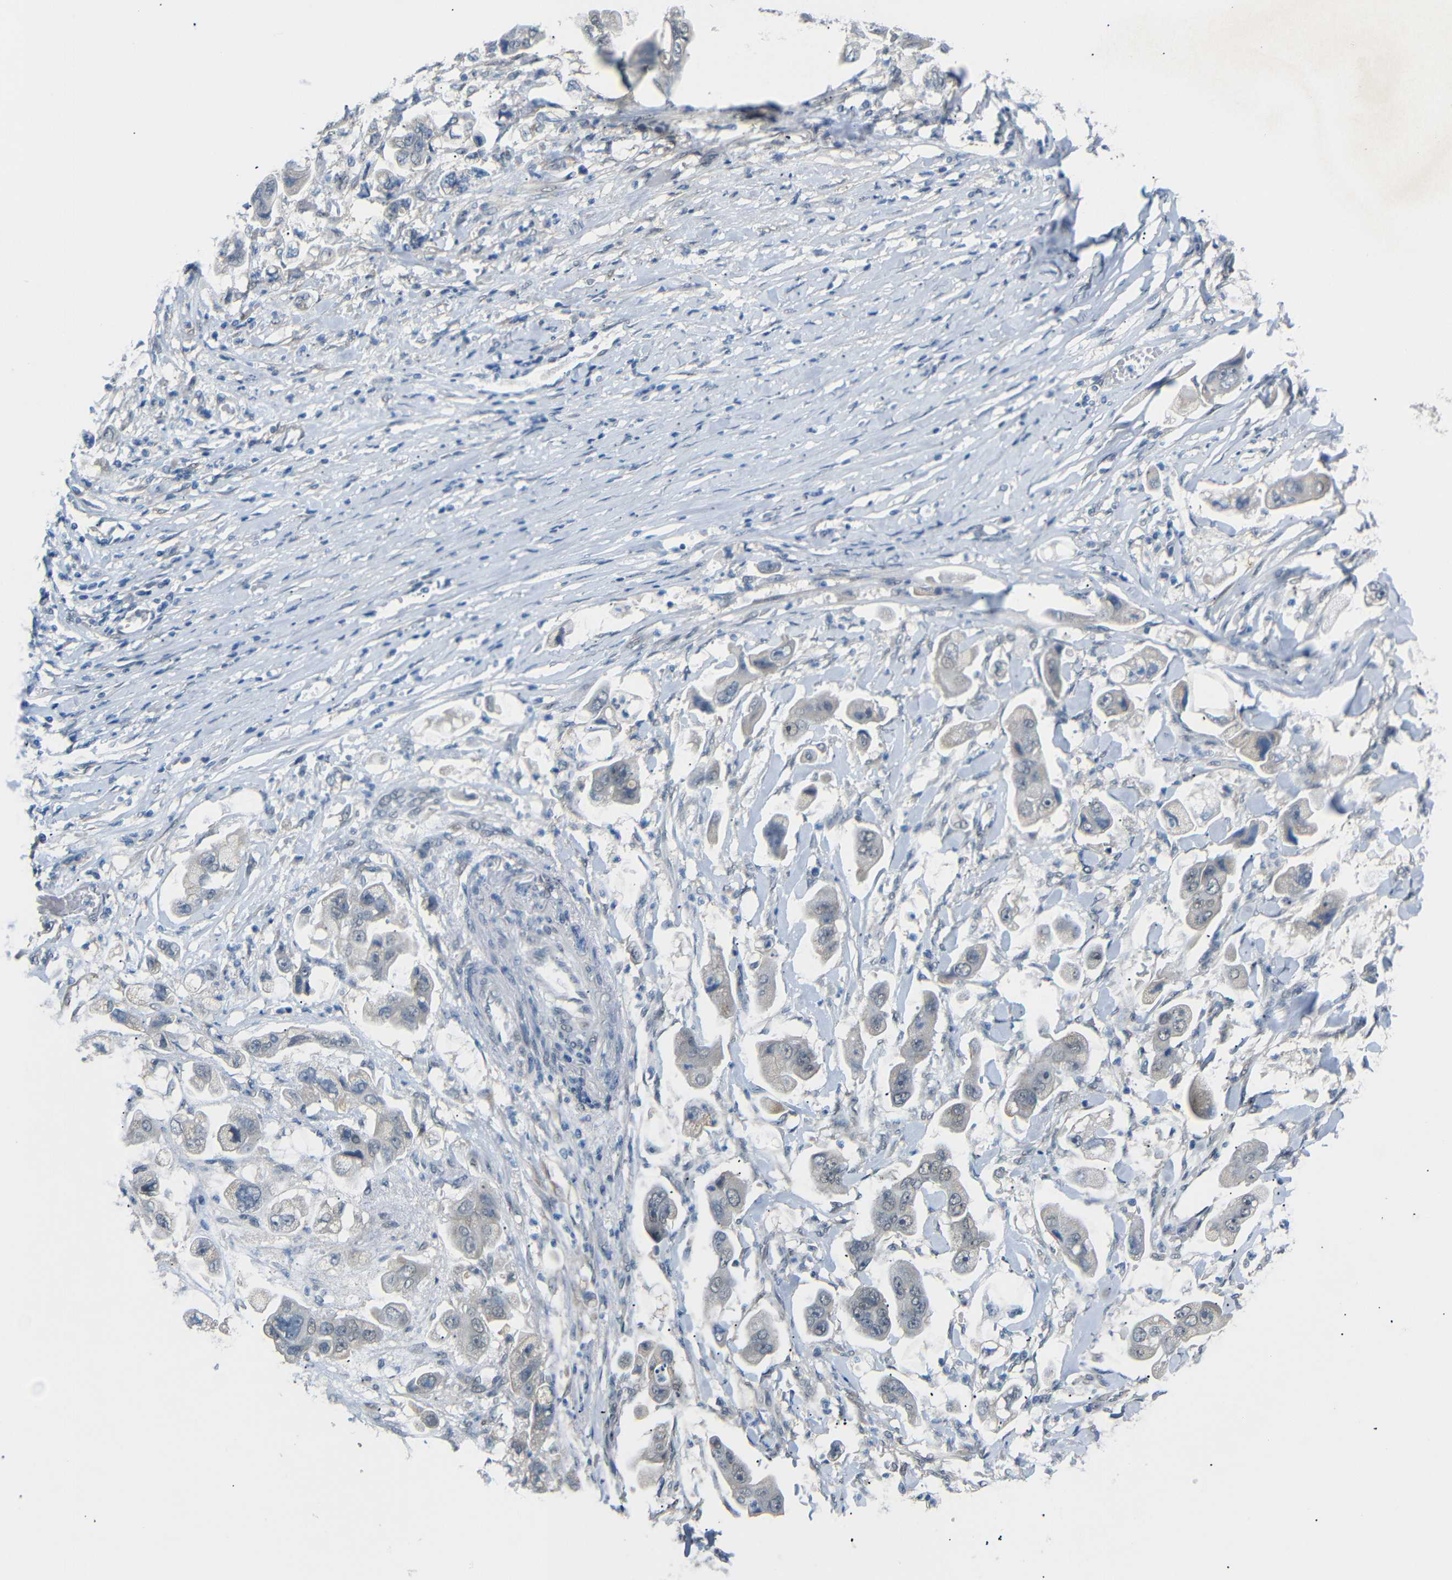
{"staining": {"intensity": "negative", "quantity": "none", "location": "none"}, "tissue": "stomach cancer", "cell_type": "Tumor cells", "image_type": "cancer", "snomed": [{"axis": "morphology", "description": "Adenocarcinoma, NOS"}, {"axis": "topography", "description": "Stomach"}], "caption": "A high-resolution micrograph shows immunohistochemistry (IHC) staining of stomach adenocarcinoma, which displays no significant staining in tumor cells.", "gene": "GPR158", "patient": {"sex": "male", "age": 62}}